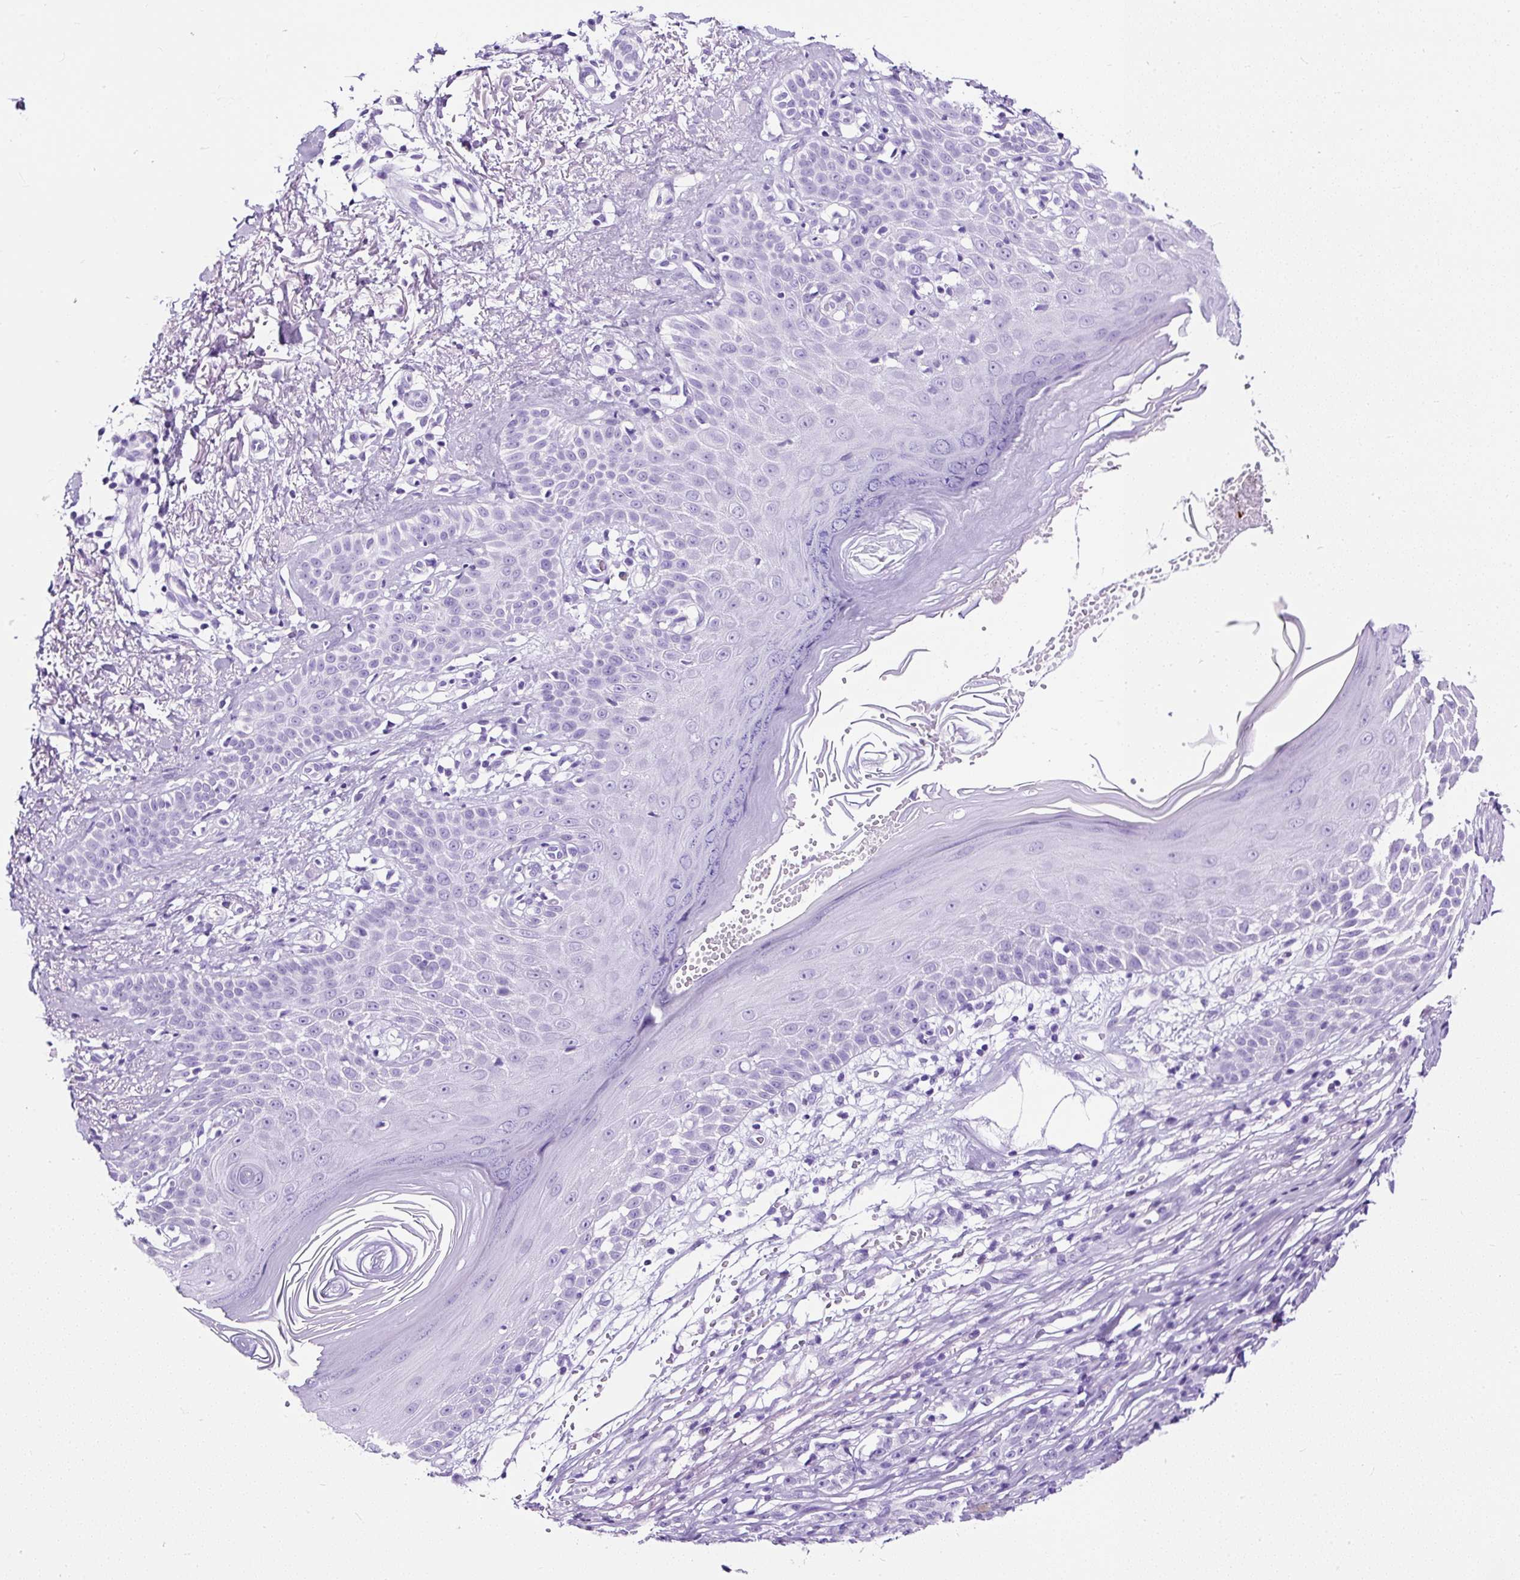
{"staining": {"intensity": "negative", "quantity": "none", "location": "none"}, "tissue": "melanoma", "cell_type": "Tumor cells", "image_type": "cancer", "snomed": [{"axis": "morphology", "description": "Malignant melanoma, NOS"}, {"axis": "topography", "description": "Skin"}], "caption": "Melanoma was stained to show a protein in brown. There is no significant staining in tumor cells. (Brightfield microscopy of DAB immunohistochemistry (IHC) at high magnification).", "gene": "NTS", "patient": {"sex": "female", "age": 82}}